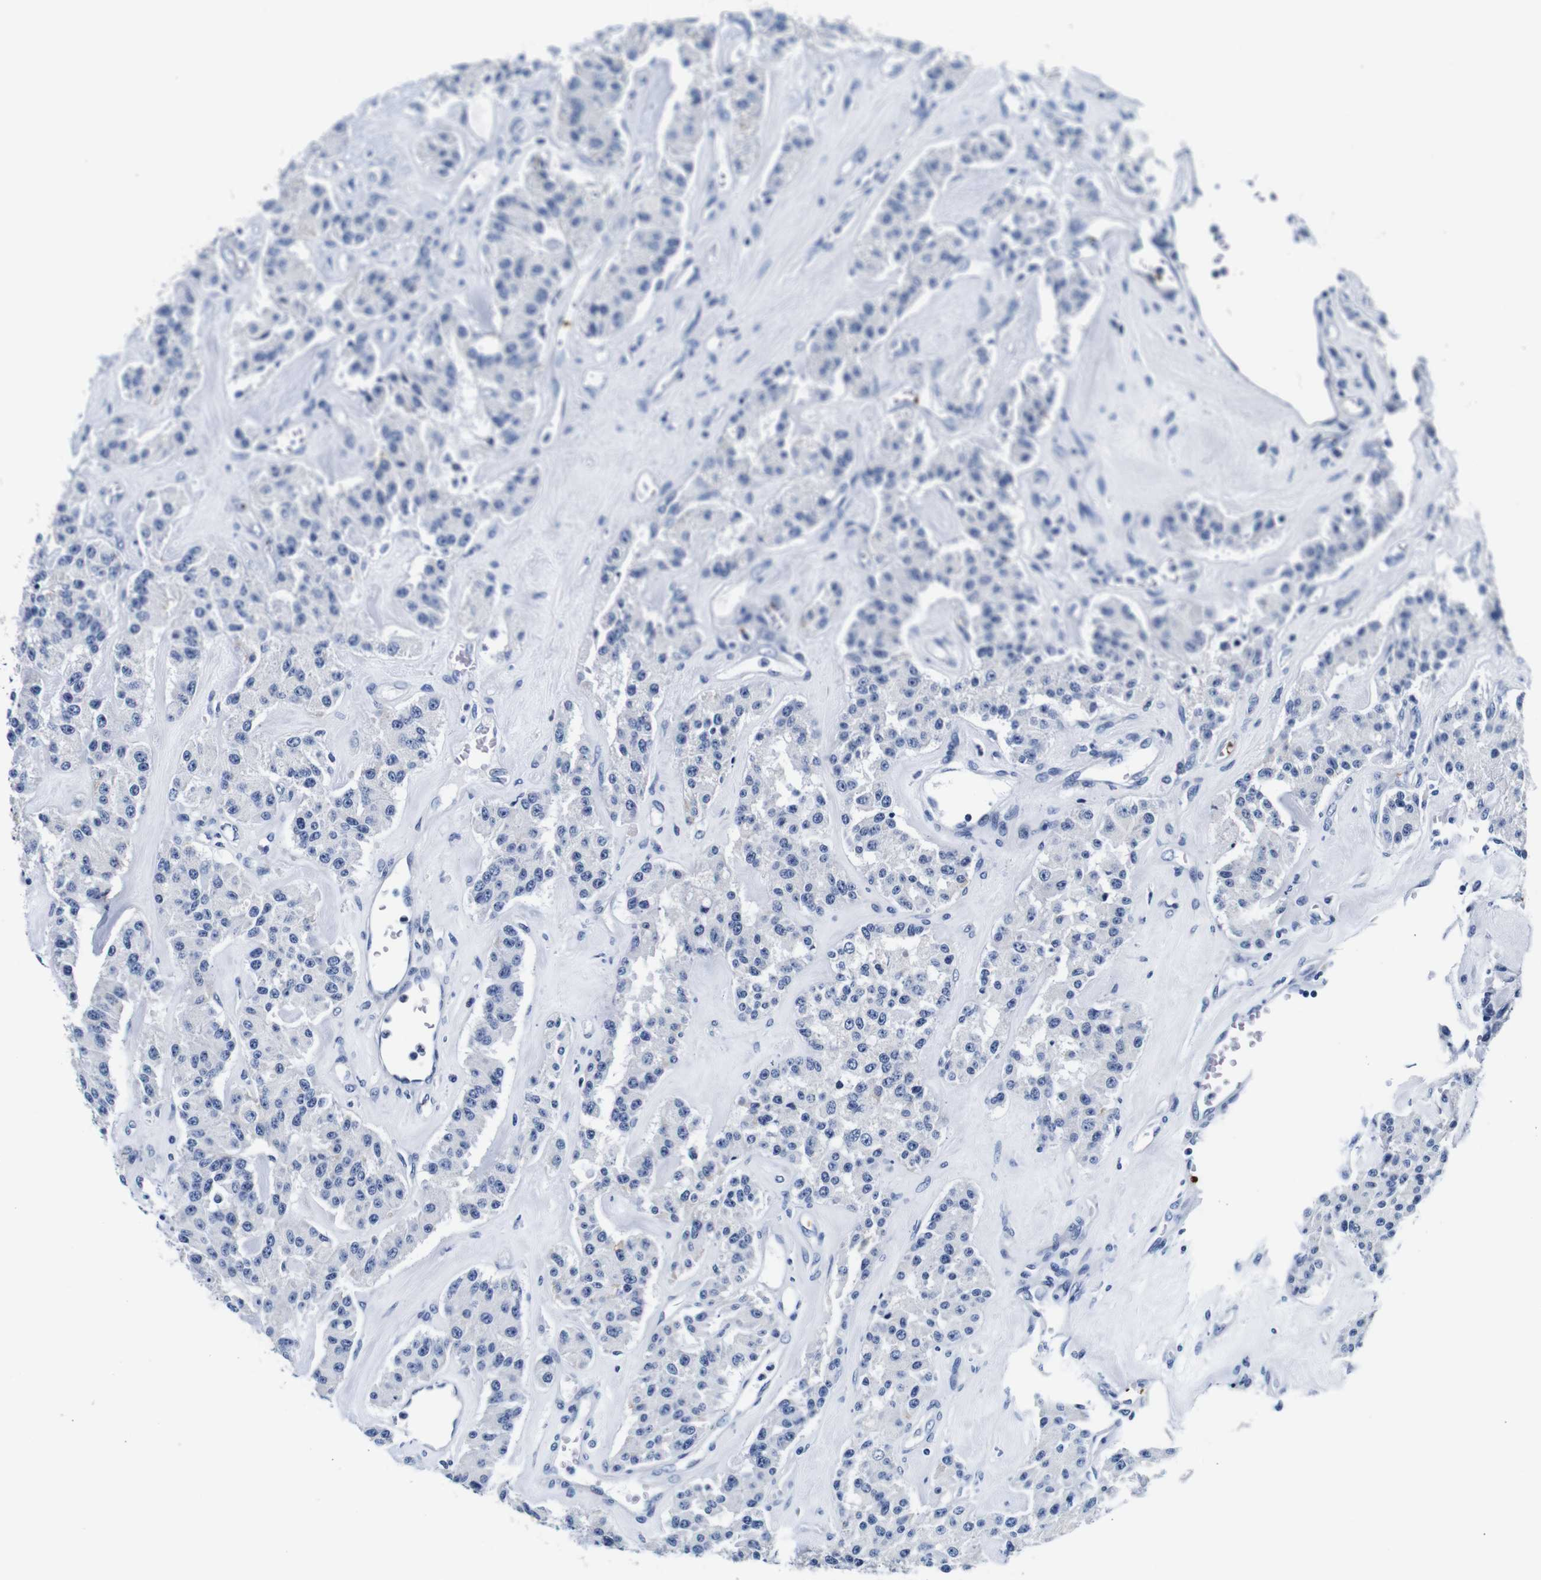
{"staining": {"intensity": "negative", "quantity": "none", "location": "none"}, "tissue": "carcinoid", "cell_type": "Tumor cells", "image_type": "cancer", "snomed": [{"axis": "morphology", "description": "Carcinoid, malignant, NOS"}, {"axis": "topography", "description": "Pancreas"}], "caption": "A high-resolution histopathology image shows IHC staining of carcinoid, which demonstrates no significant positivity in tumor cells.", "gene": "GP1BA", "patient": {"sex": "male", "age": 41}}